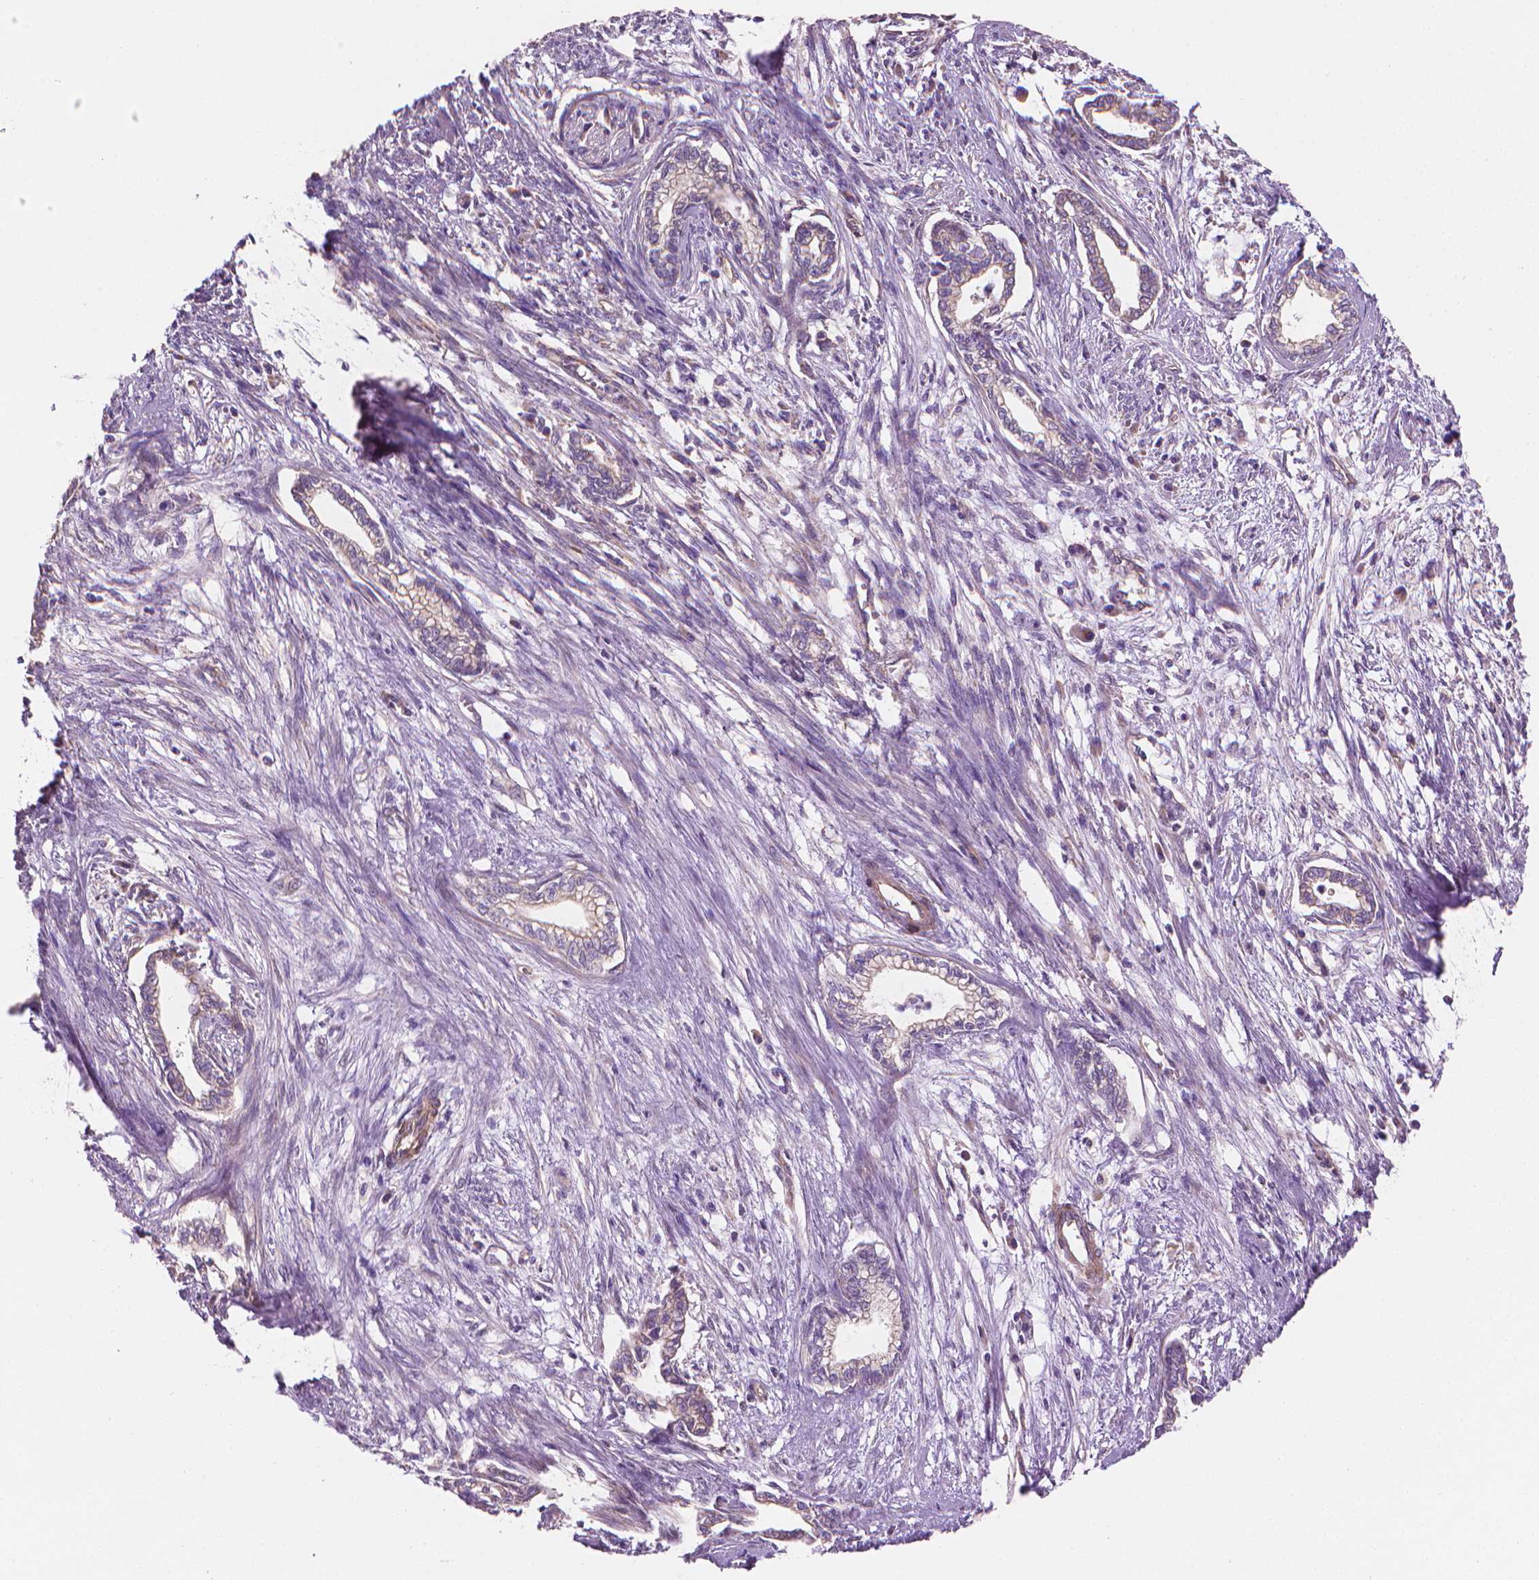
{"staining": {"intensity": "negative", "quantity": "none", "location": "none"}, "tissue": "cervical cancer", "cell_type": "Tumor cells", "image_type": "cancer", "snomed": [{"axis": "morphology", "description": "Adenocarcinoma, NOS"}, {"axis": "topography", "description": "Cervix"}], "caption": "The image reveals no significant positivity in tumor cells of adenocarcinoma (cervical).", "gene": "TTC29", "patient": {"sex": "female", "age": 62}}